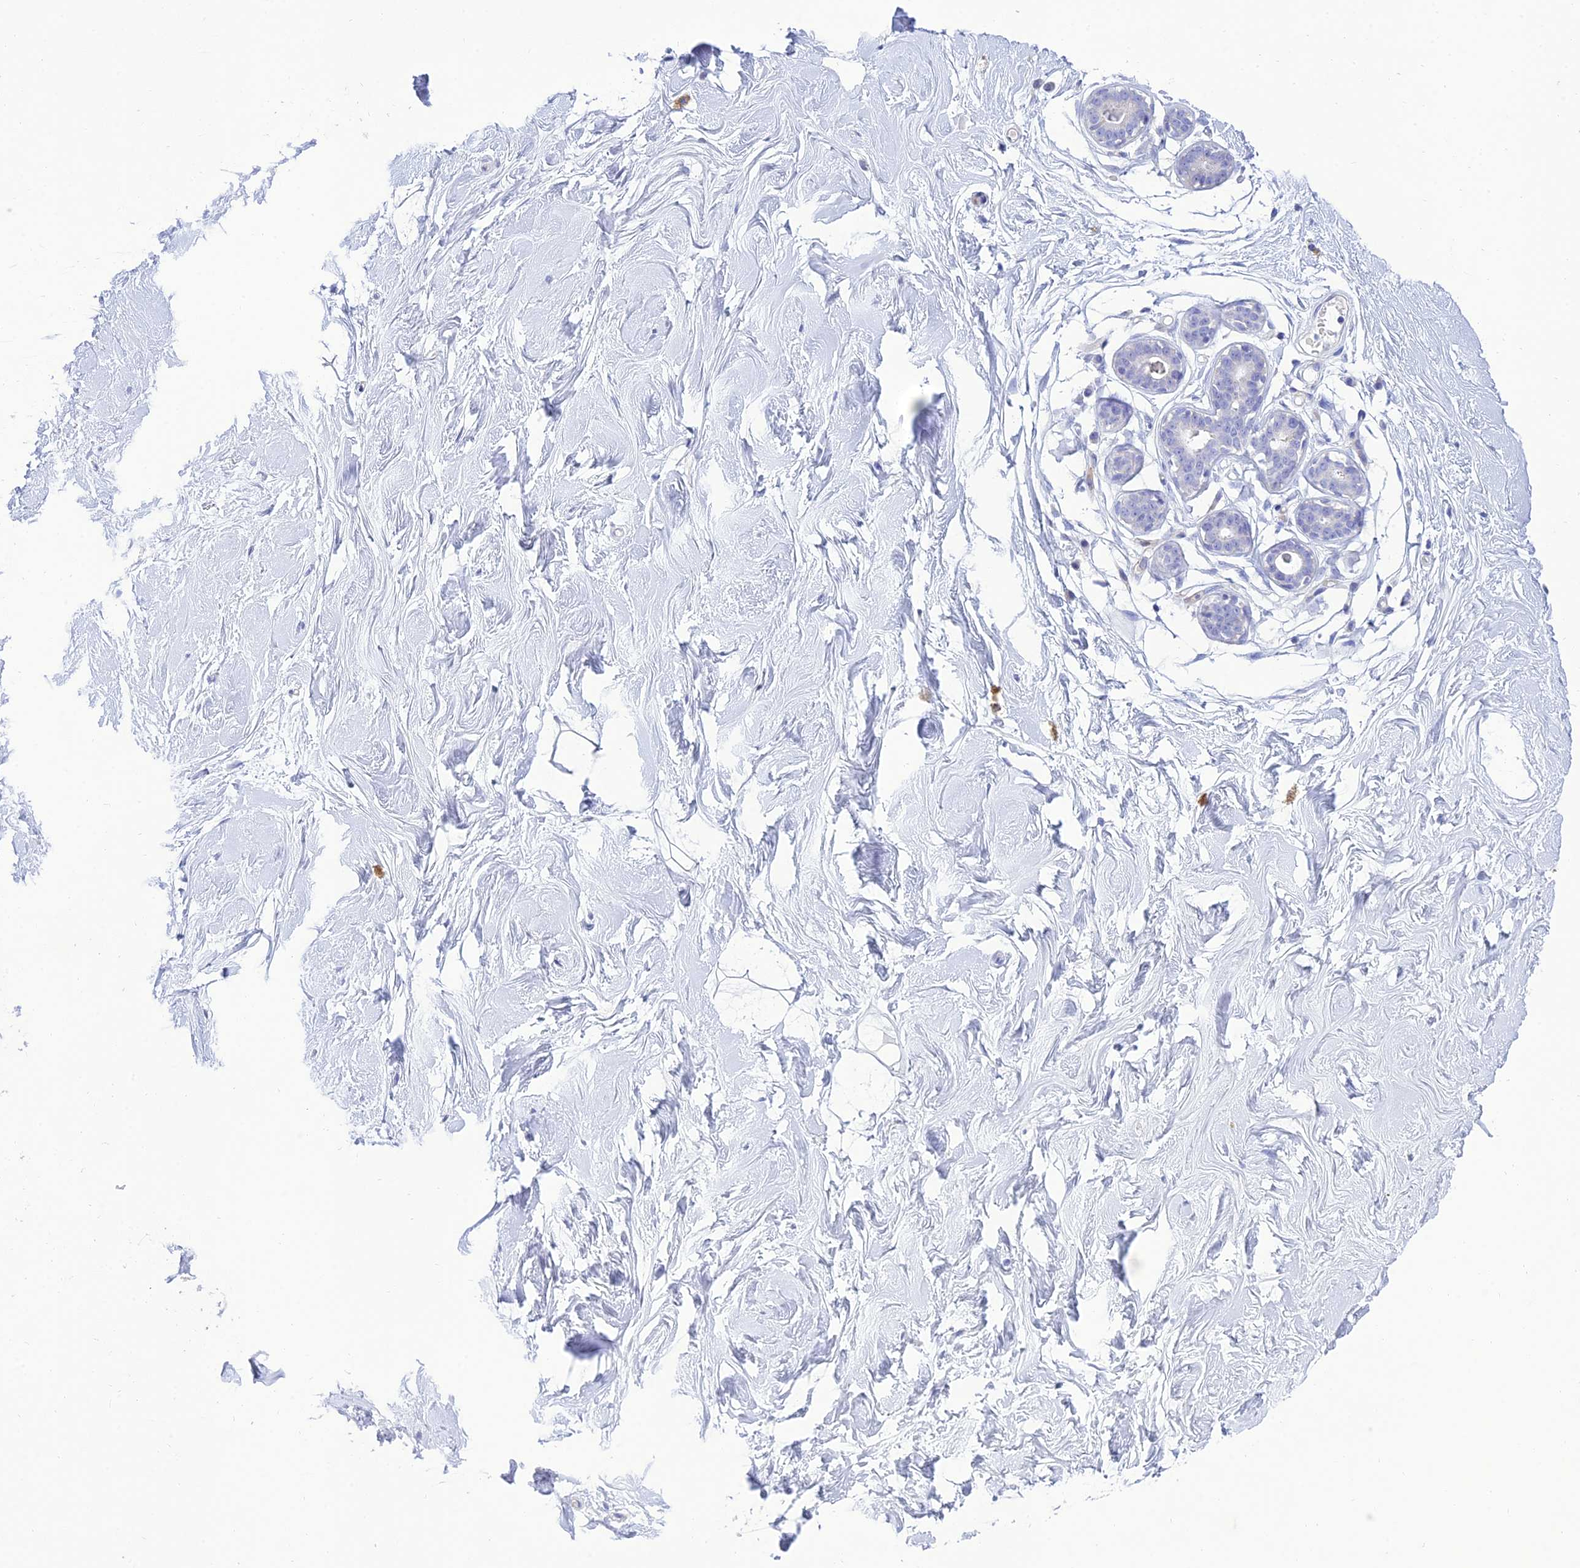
{"staining": {"intensity": "negative", "quantity": "none", "location": "none"}, "tissue": "breast", "cell_type": "Adipocytes", "image_type": "normal", "snomed": [{"axis": "morphology", "description": "Normal tissue, NOS"}, {"axis": "morphology", "description": "Adenoma, NOS"}, {"axis": "topography", "description": "Breast"}], "caption": "Immunohistochemistry of benign breast shows no positivity in adipocytes. (DAB (3,3'-diaminobenzidine) IHC visualized using brightfield microscopy, high magnification).", "gene": "MAL2", "patient": {"sex": "female", "age": 23}}